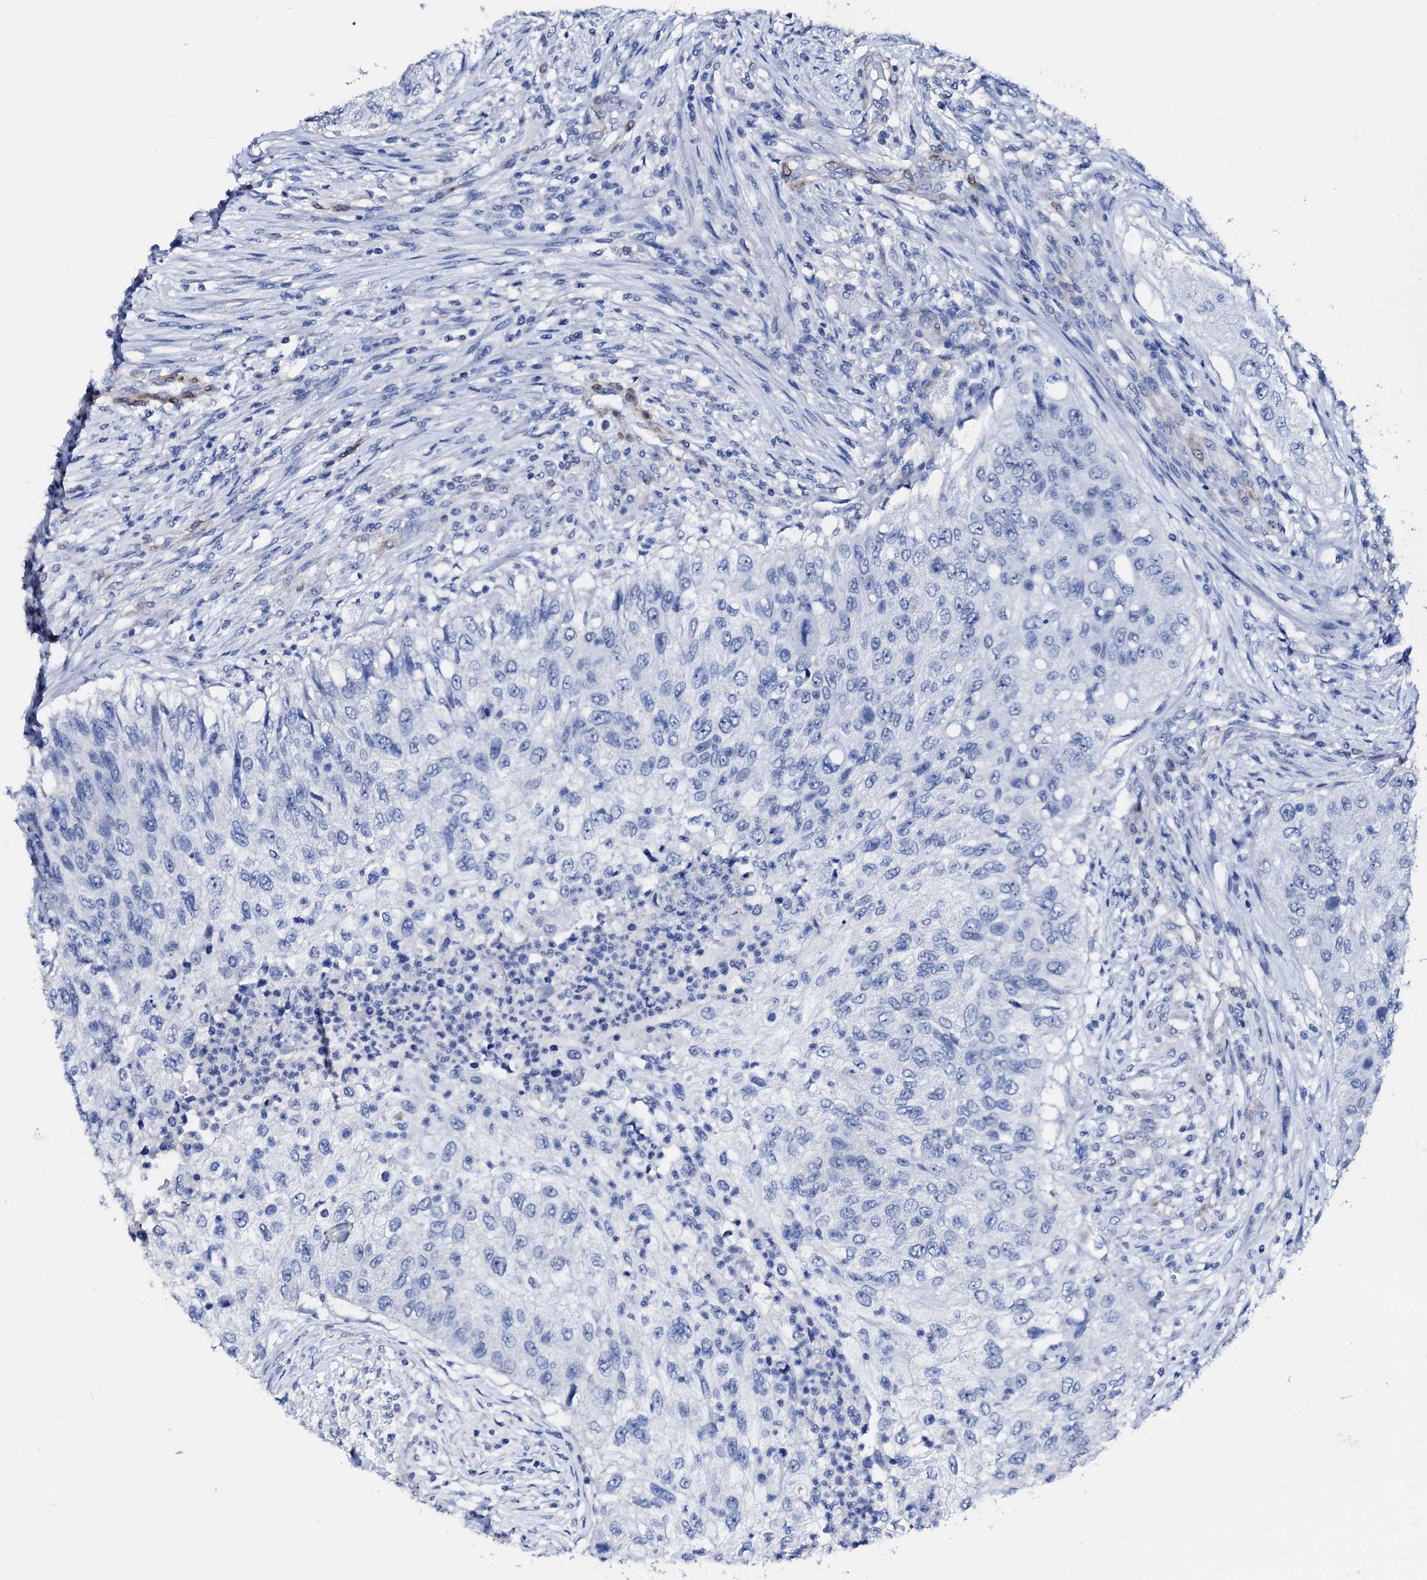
{"staining": {"intensity": "negative", "quantity": "none", "location": "none"}, "tissue": "urothelial cancer", "cell_type": "Tumor cells", "image_type": "cancer", "snomed": [{"axis": "morphology", "description": "Urothelial carcinoma, High grade"}, {"axis": "topography", "description": "Urinary bladder"}], "caption": "This is a photomicrograph of IHC staining of urothelial carcinoma (high-grade), which shows no staining in tumor cells. Nuclei are stained in blue.", "gene": "NRIP2", "patient": {"sex": "female", "age": 60}}